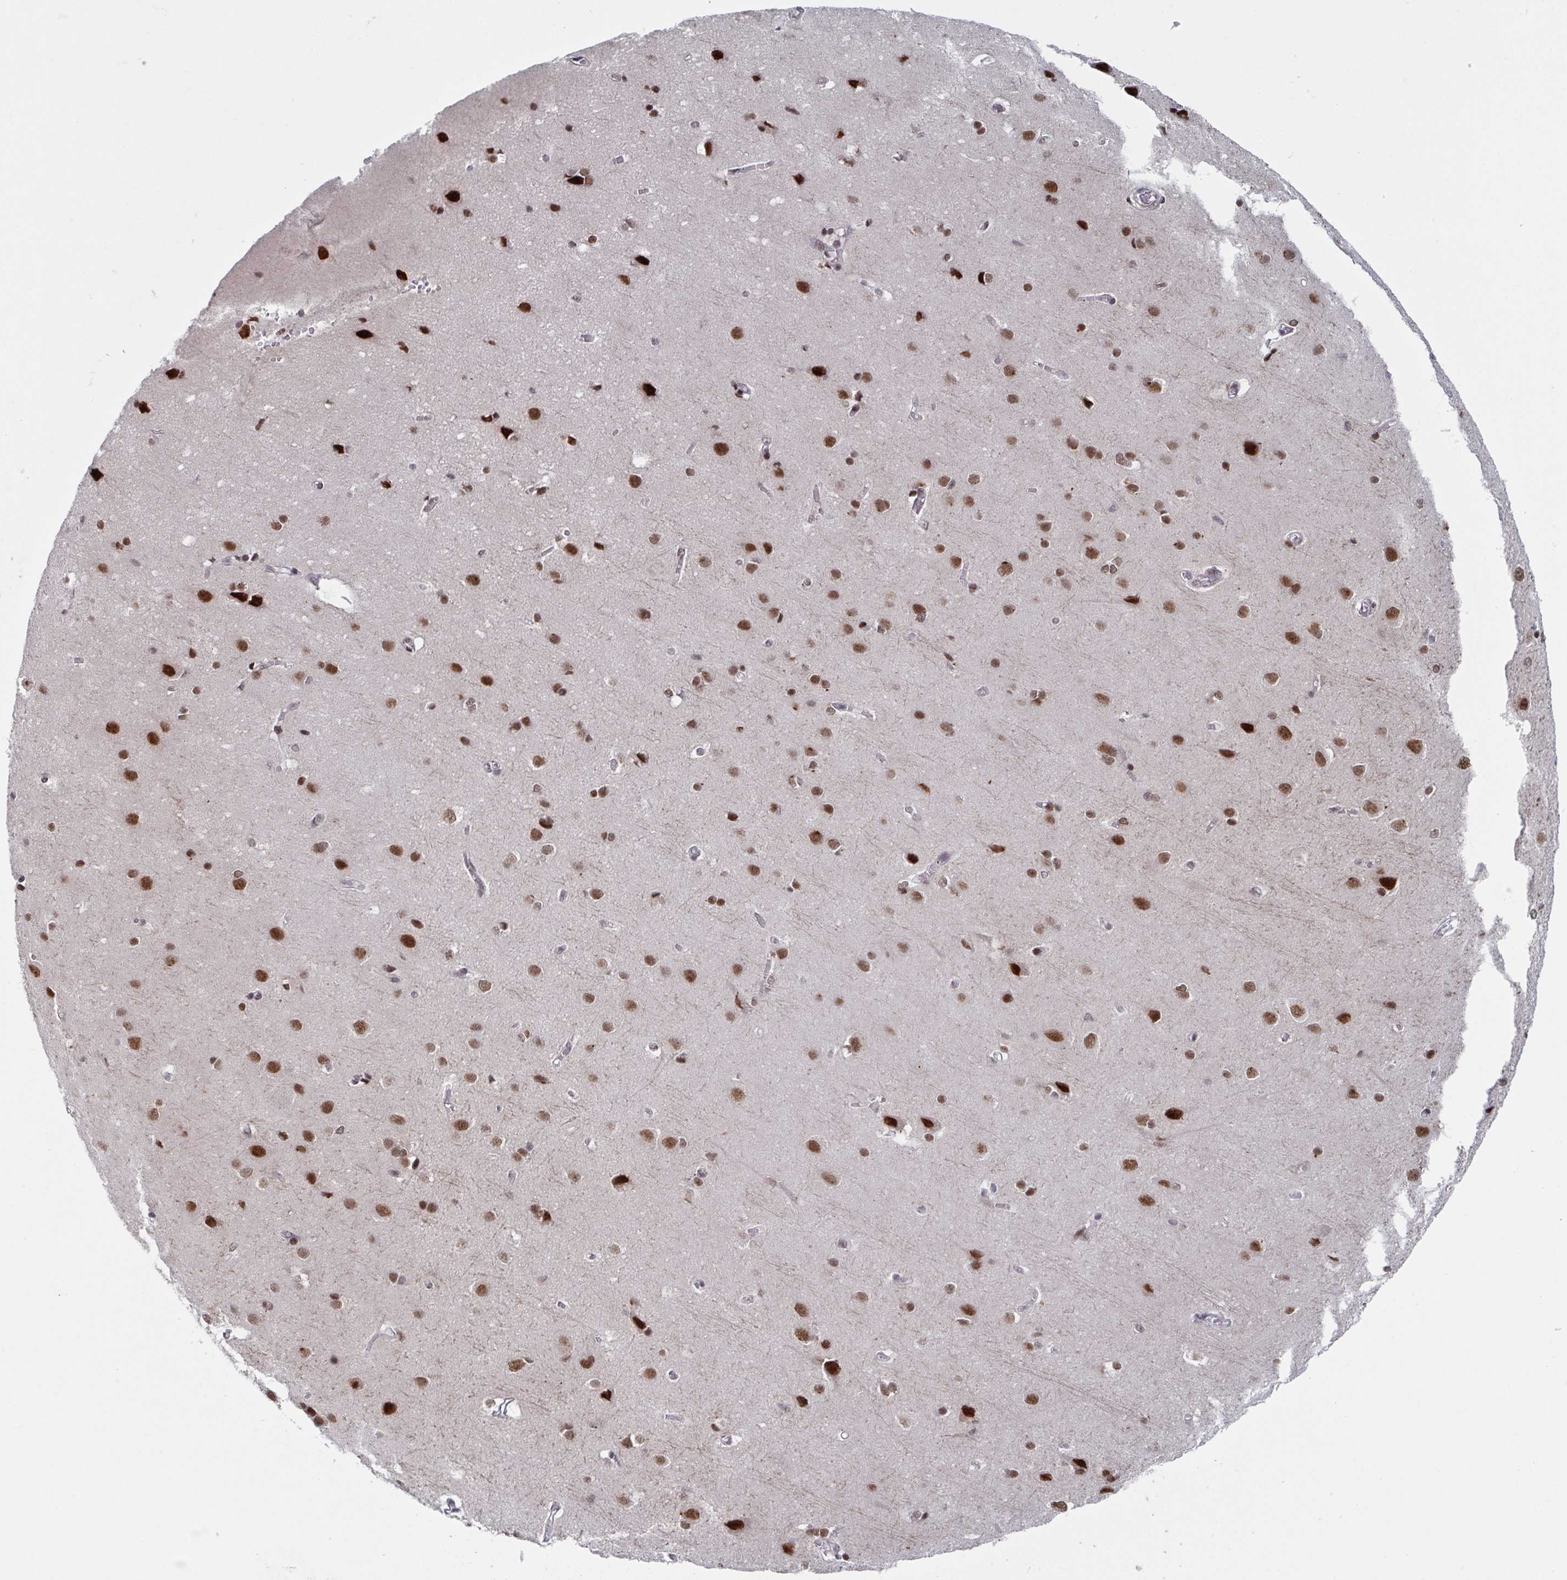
{"staining": {"intensity": "moderate", "quantity": "<25%", "location": "nuclear"}, "tissue": "cerebral cortex", "cell_type": "Endothelial cells", "image_type": "normal", "snomed": [{"axis": "morphology", "description": "Normal tissue, NOS"}, {"axis": "topography", "description": "Cerebral cortex"}], "caption": "A photomicrograph of human cerebral cortex stained for a protein displays moderate nuclear brown staining in endothelial cells. Immunohistochemistry stains the protein of interest in brown and the nuclei are stained blue.", "gene": "RNF212", "patient": {"sex": "male", "age": 37}}